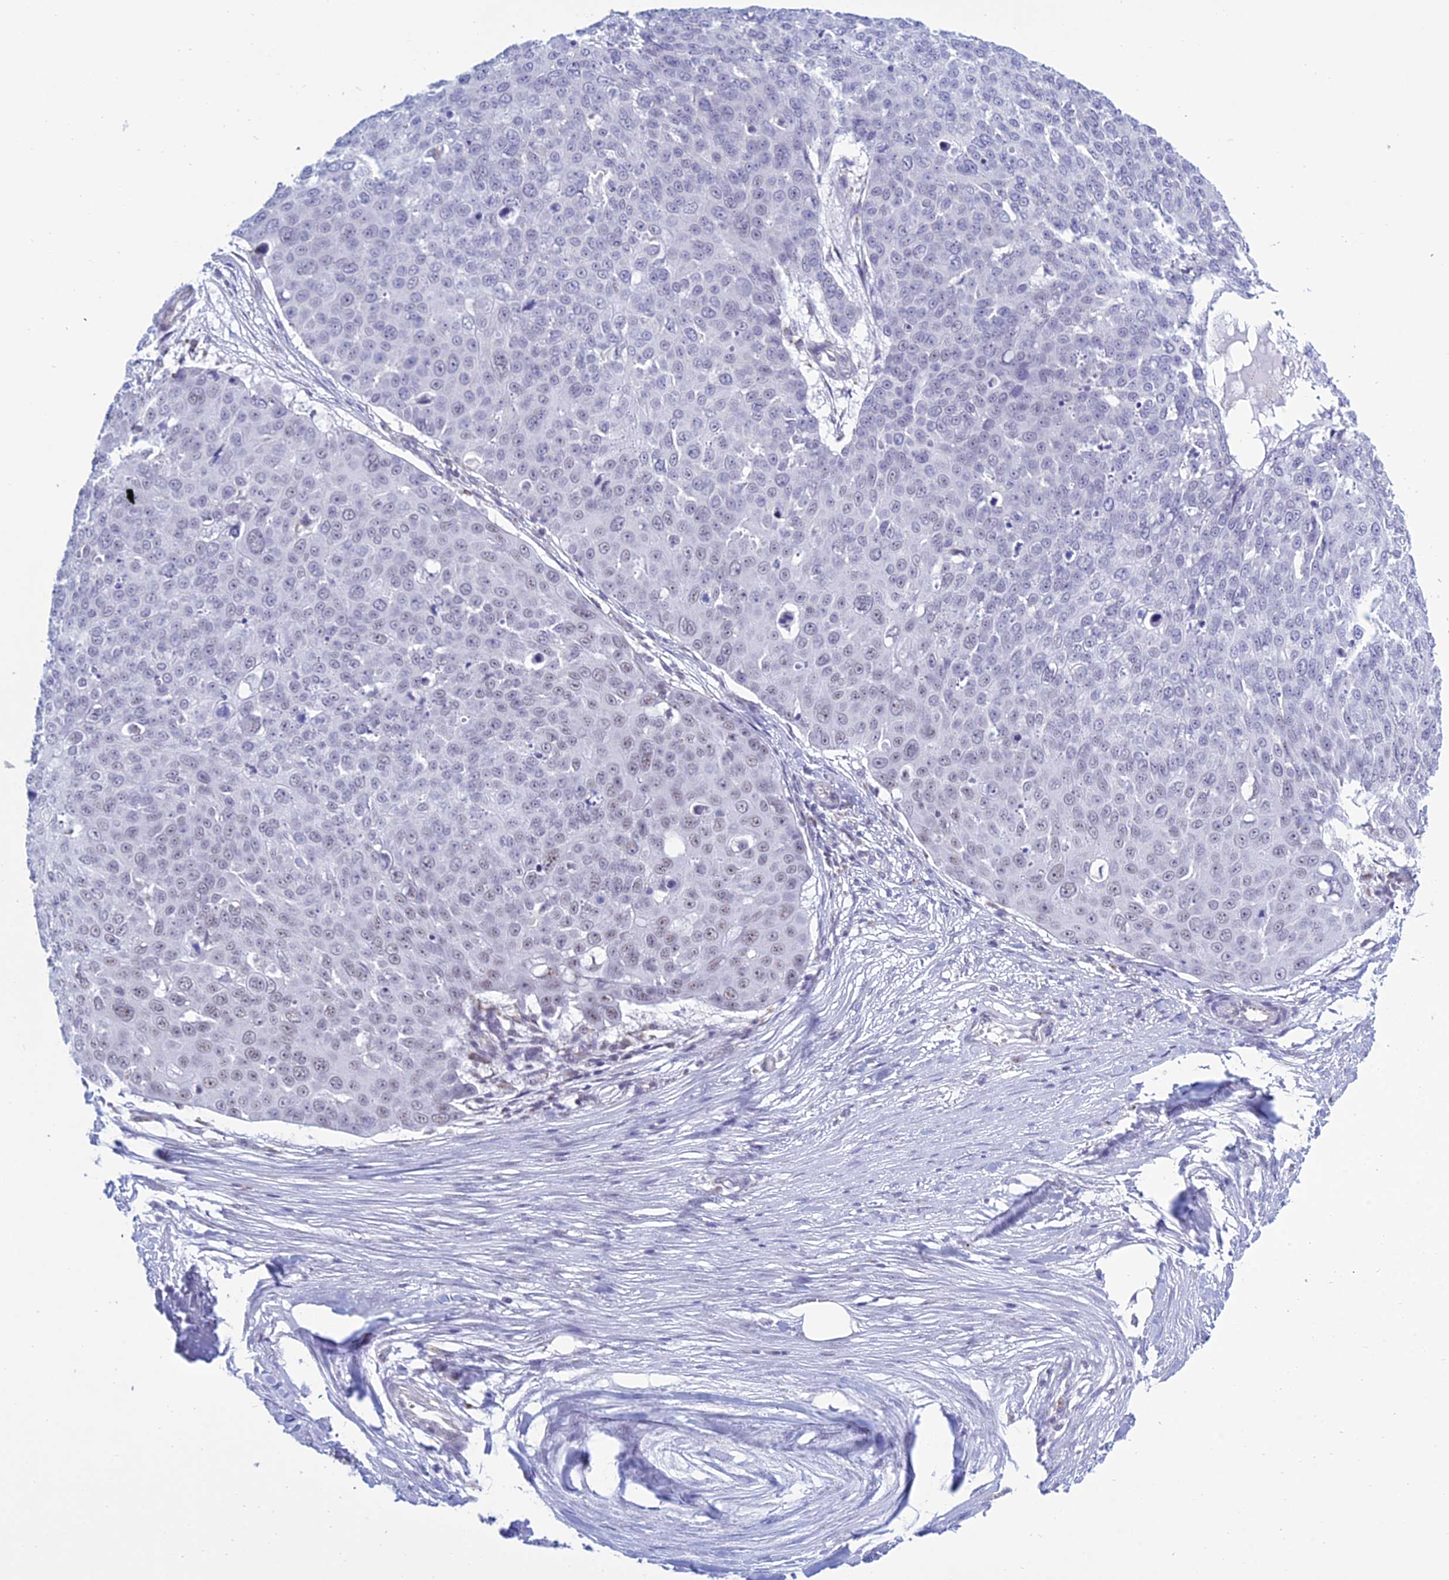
{"staining": {"intensity": "weak", "quantity": "25%-75%", "location": "nuclear"}, "tissue": "skin cancer", "cell_type": "Tumor cells", "image_type": "cancer", "snomed": [{"axis": "morphology", "description": "Squamous cell carcinoma, NOS"}, {"axis": "topography", "description": "Skin"}], "caption": "The immunohistochemical stain labels weak nuclear expression in tumor cells of skin cancer (squamous cell carcinoma) tissue.", "gene": "KLF14", "patient": {"sex": "male", "age": 71}}